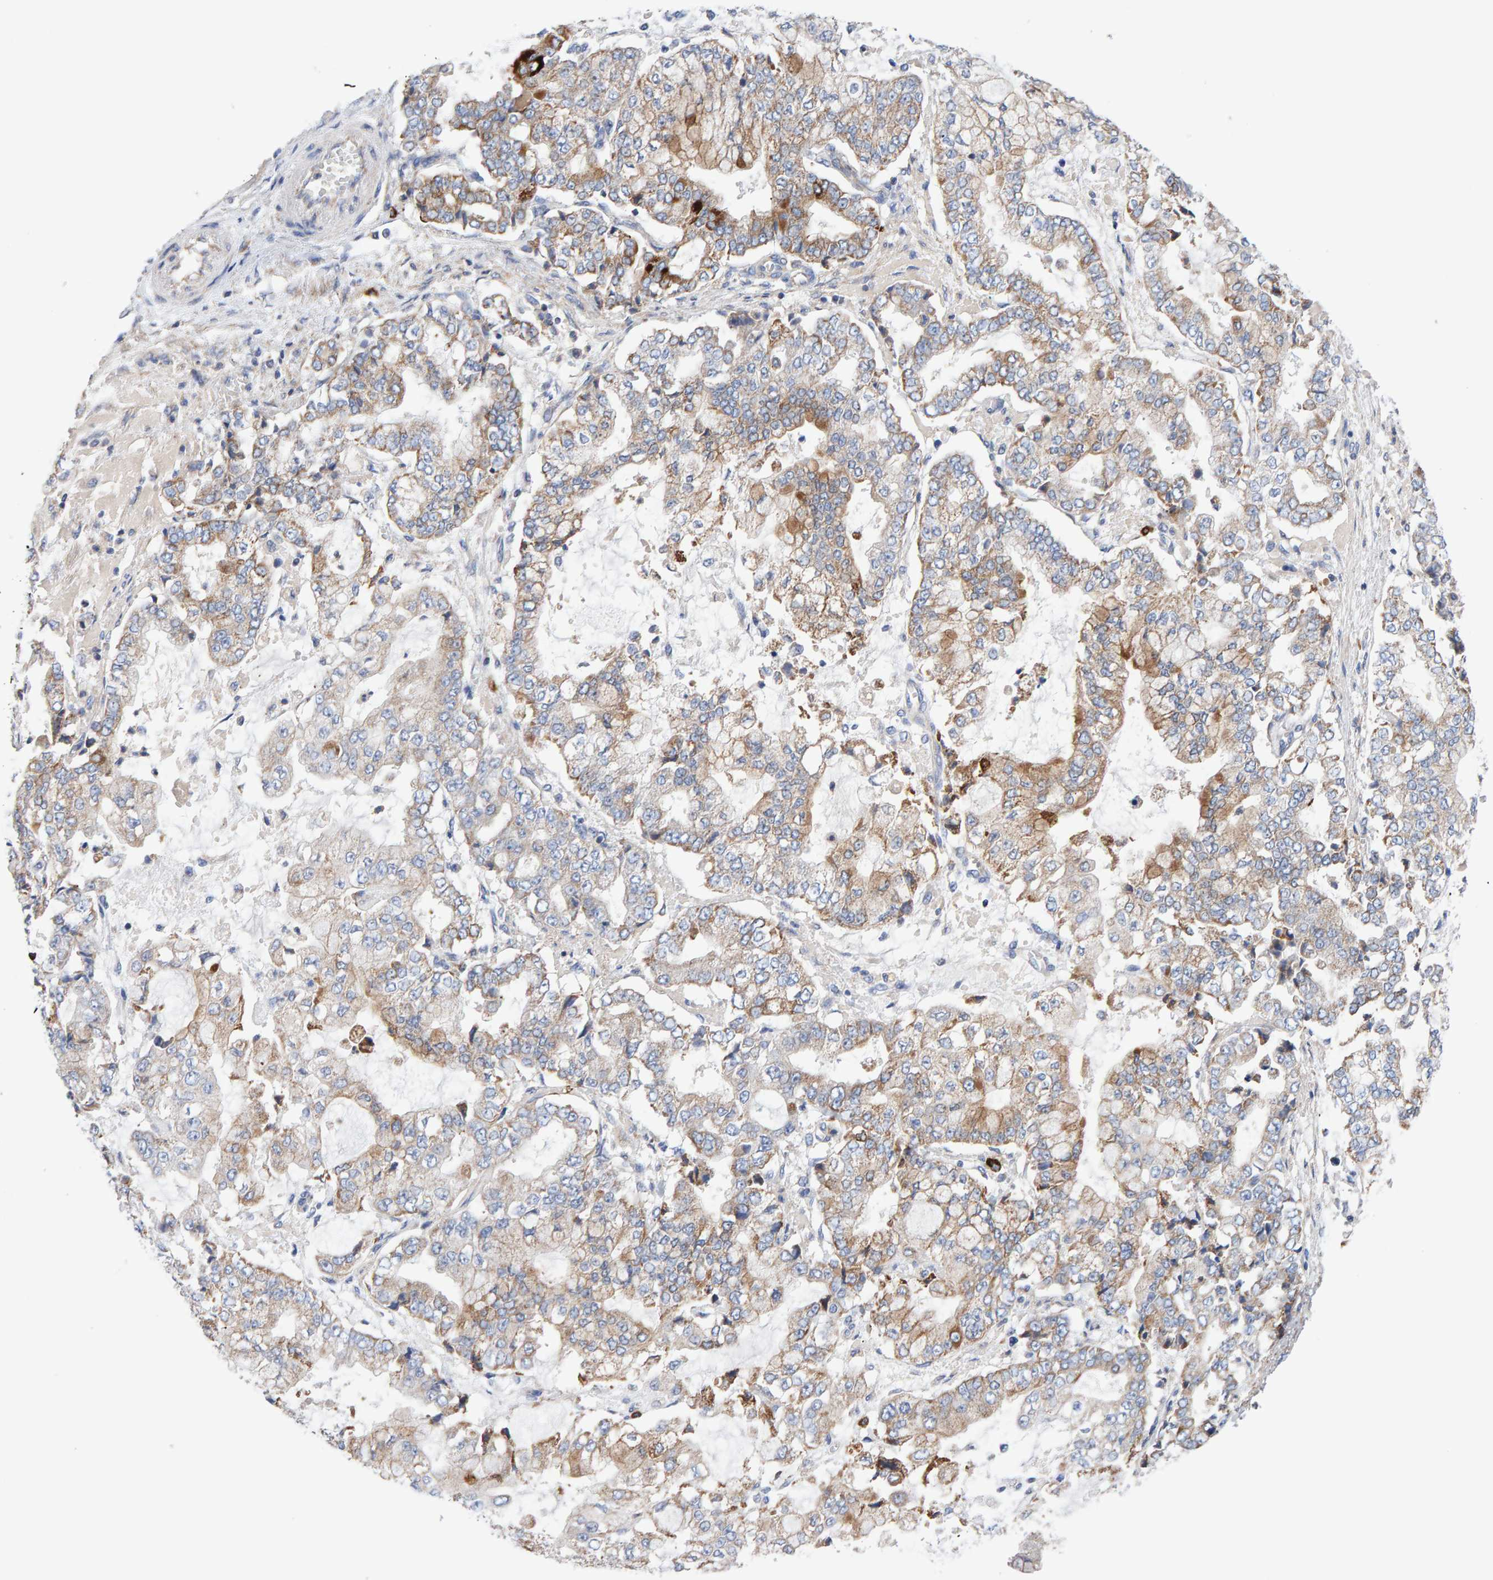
{"staining": {"intensity": "moderate", "quantity": "25%-75%", "location": "cytoplasmic/membranous"}, "tissue": "stomach cancer", "cell_type": "Tumor cells", "image_type": "cancer", "snomed": [{"axis": "morphology", "description": "Adenocarcinoma, NOS"}, {"axis": "topography", "description": "Stomach"}], "caption": "Stomach cancer was stained to show a protein in brown. There is medium levels of moderate cytoplasmic/membranous positivity in approximately 25%-75% of tumor cells. The staining was performed using DAB (3,3'-diaminobenzidine) to visualize the protein expression in brown, while the nuclei were stained in blue with hematoxylin (Magnification: 20x).", "gene": "EFR3A", "patient": {"sex": "male", "age": 76}}